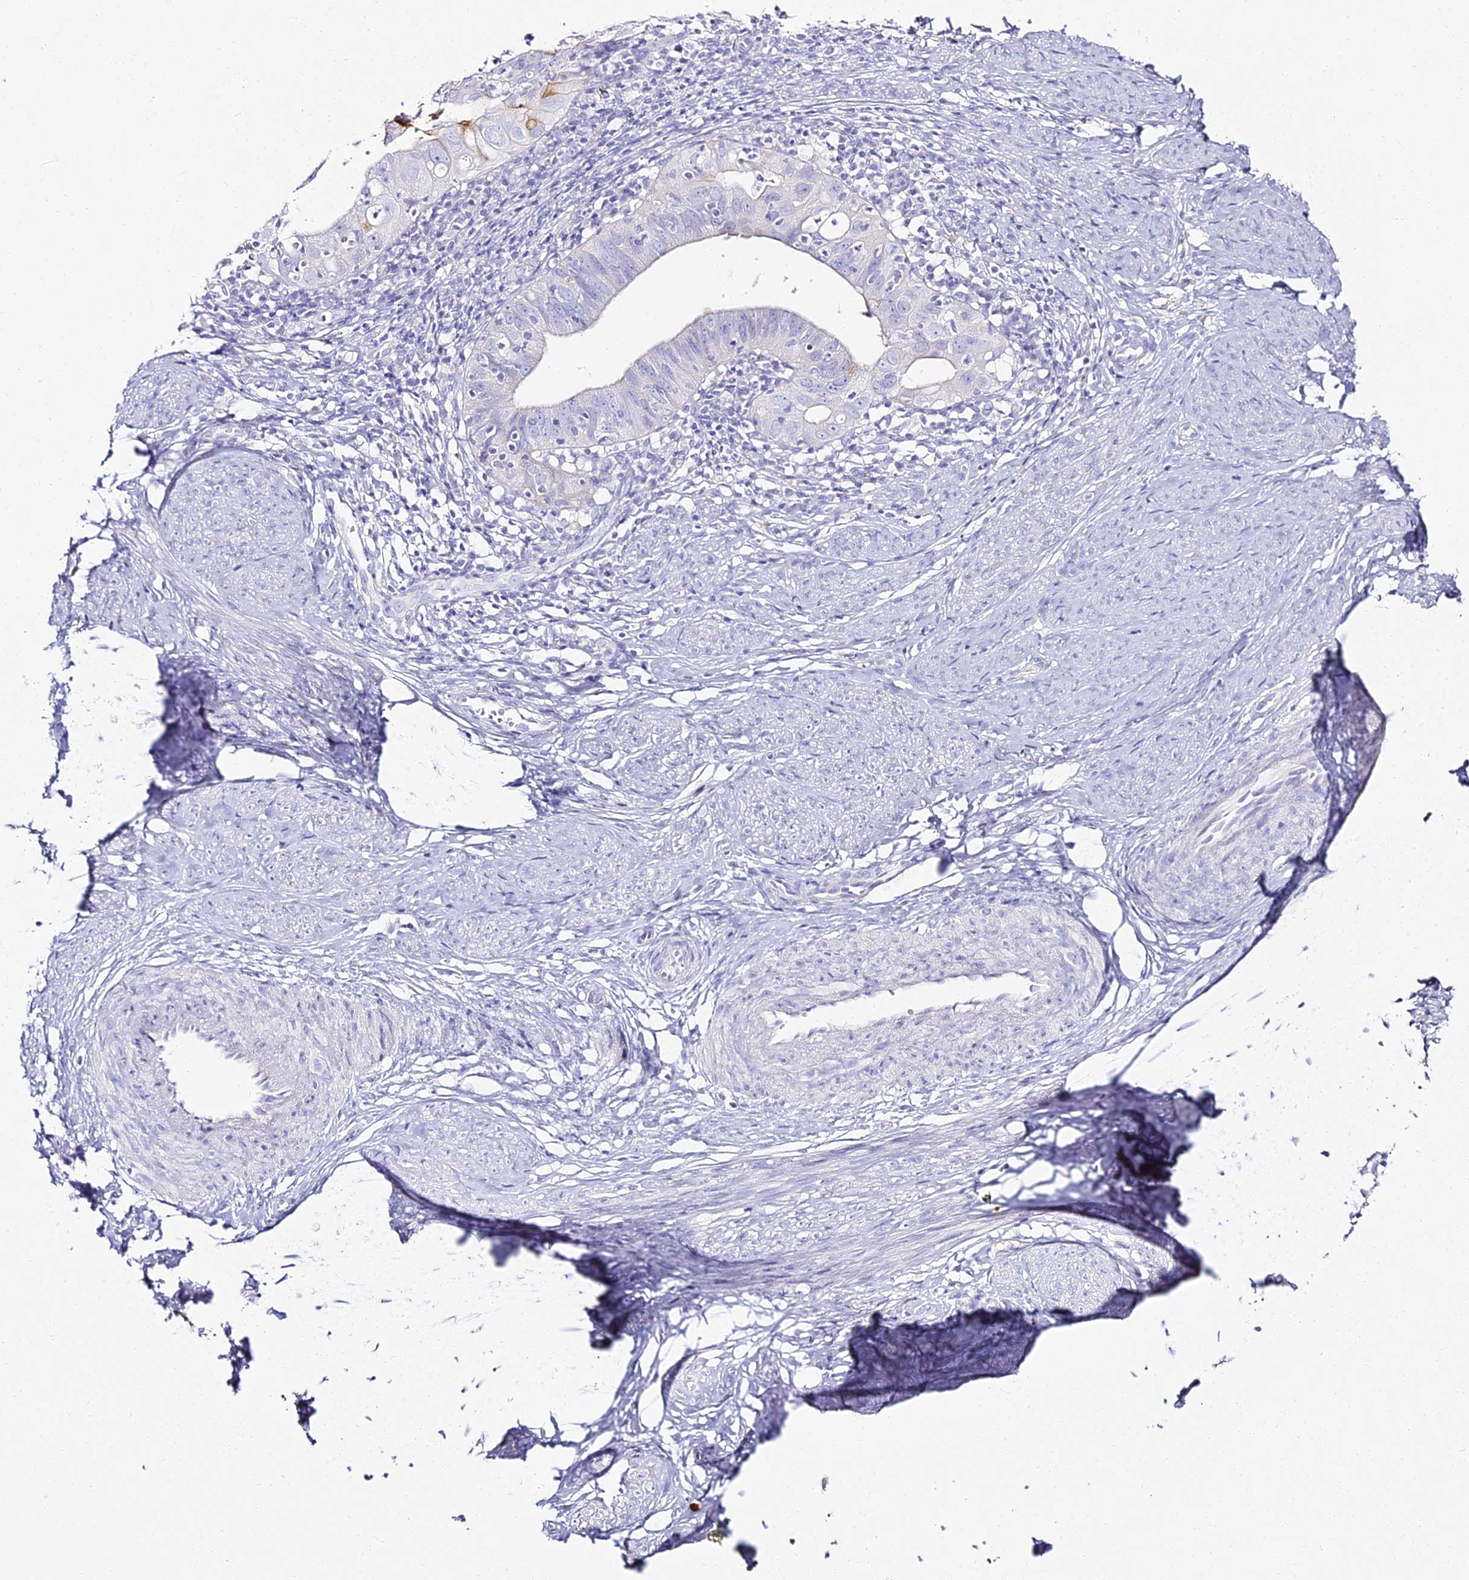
{"staining": {"intensity": "strong", "quantity": "<25%", "location": "cytoplasmic/membranous"}, "tissue": "cervical cancer", "cell_type": "Tumor cells", "image_type": "cancer", "snomed": [{"axis": "morphology", "description": "Adenocarcinoma, NOS"}, {"axis": "topography", "description": "Cervix"}], "caption": "DAB (3,3'-diaminobenzidine) immunohistochemical staining of human cervical cancer (adenocarcinoma) exhibits strong cytoplasmic/membranous protein staining in approximately <25% of tumor cells. (IHC, brightfield microscopy, high magnification).", "gene": "ALPG", "patient": {"sex": "female", "age": 36}}